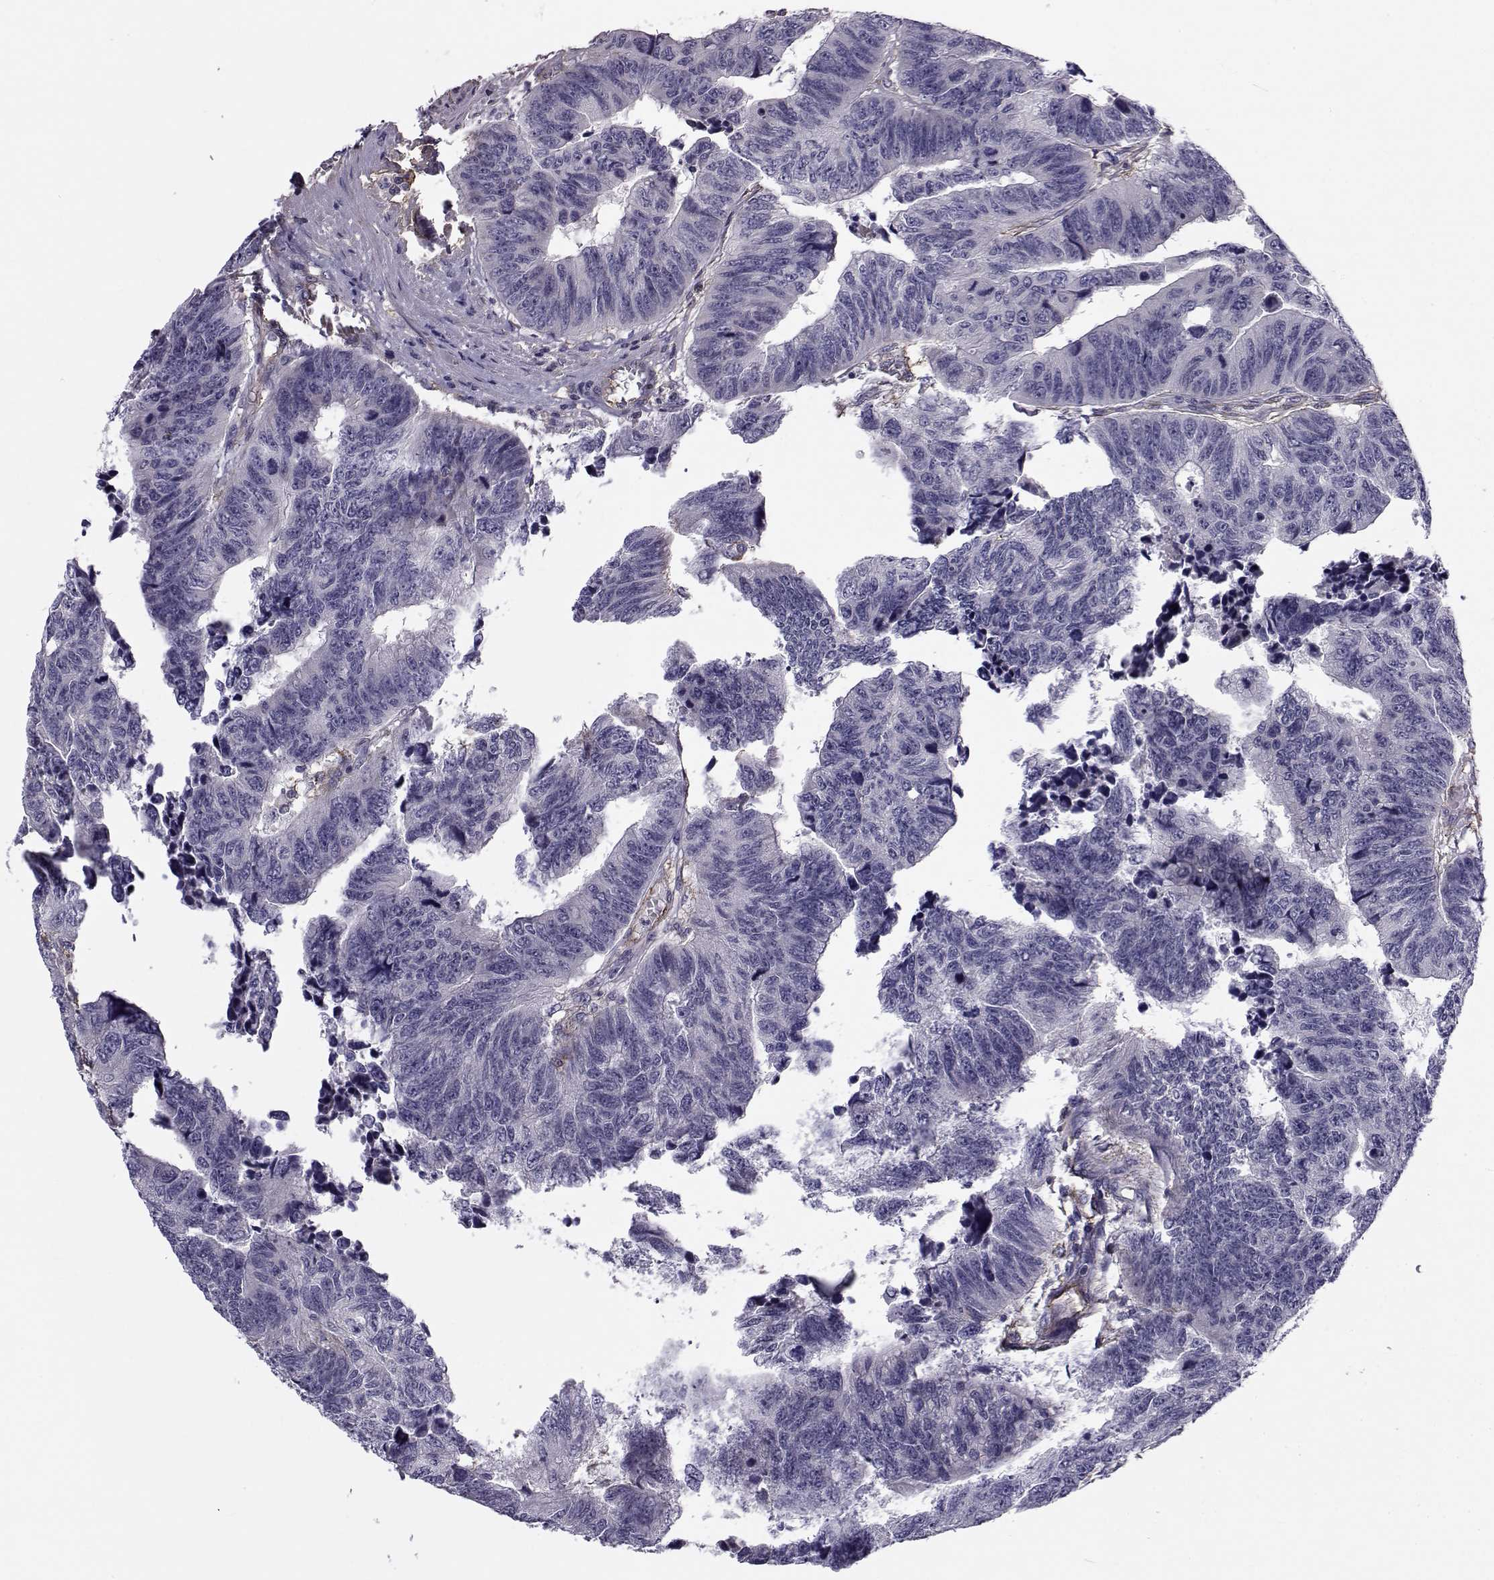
{"staining": {"intensity": "negative", "quantity": "none", "location": "none"}, "tissue": "colorectal cancer", "cell_type": "Tumor cells", "image_type": "cancer", "snomed": [{"axis": "morphology", "description": "Adenocarcinoma, NOS"}, {"axis": "topography", "description": "Rectum"}], "caption": "The immunohistochemistry histopathology image has no significant staining in tumor cells of adenocarcinoma (colorectal) tissue.", "gene": "LRRC27", "patient": {"sex": "female", "age": 85}}